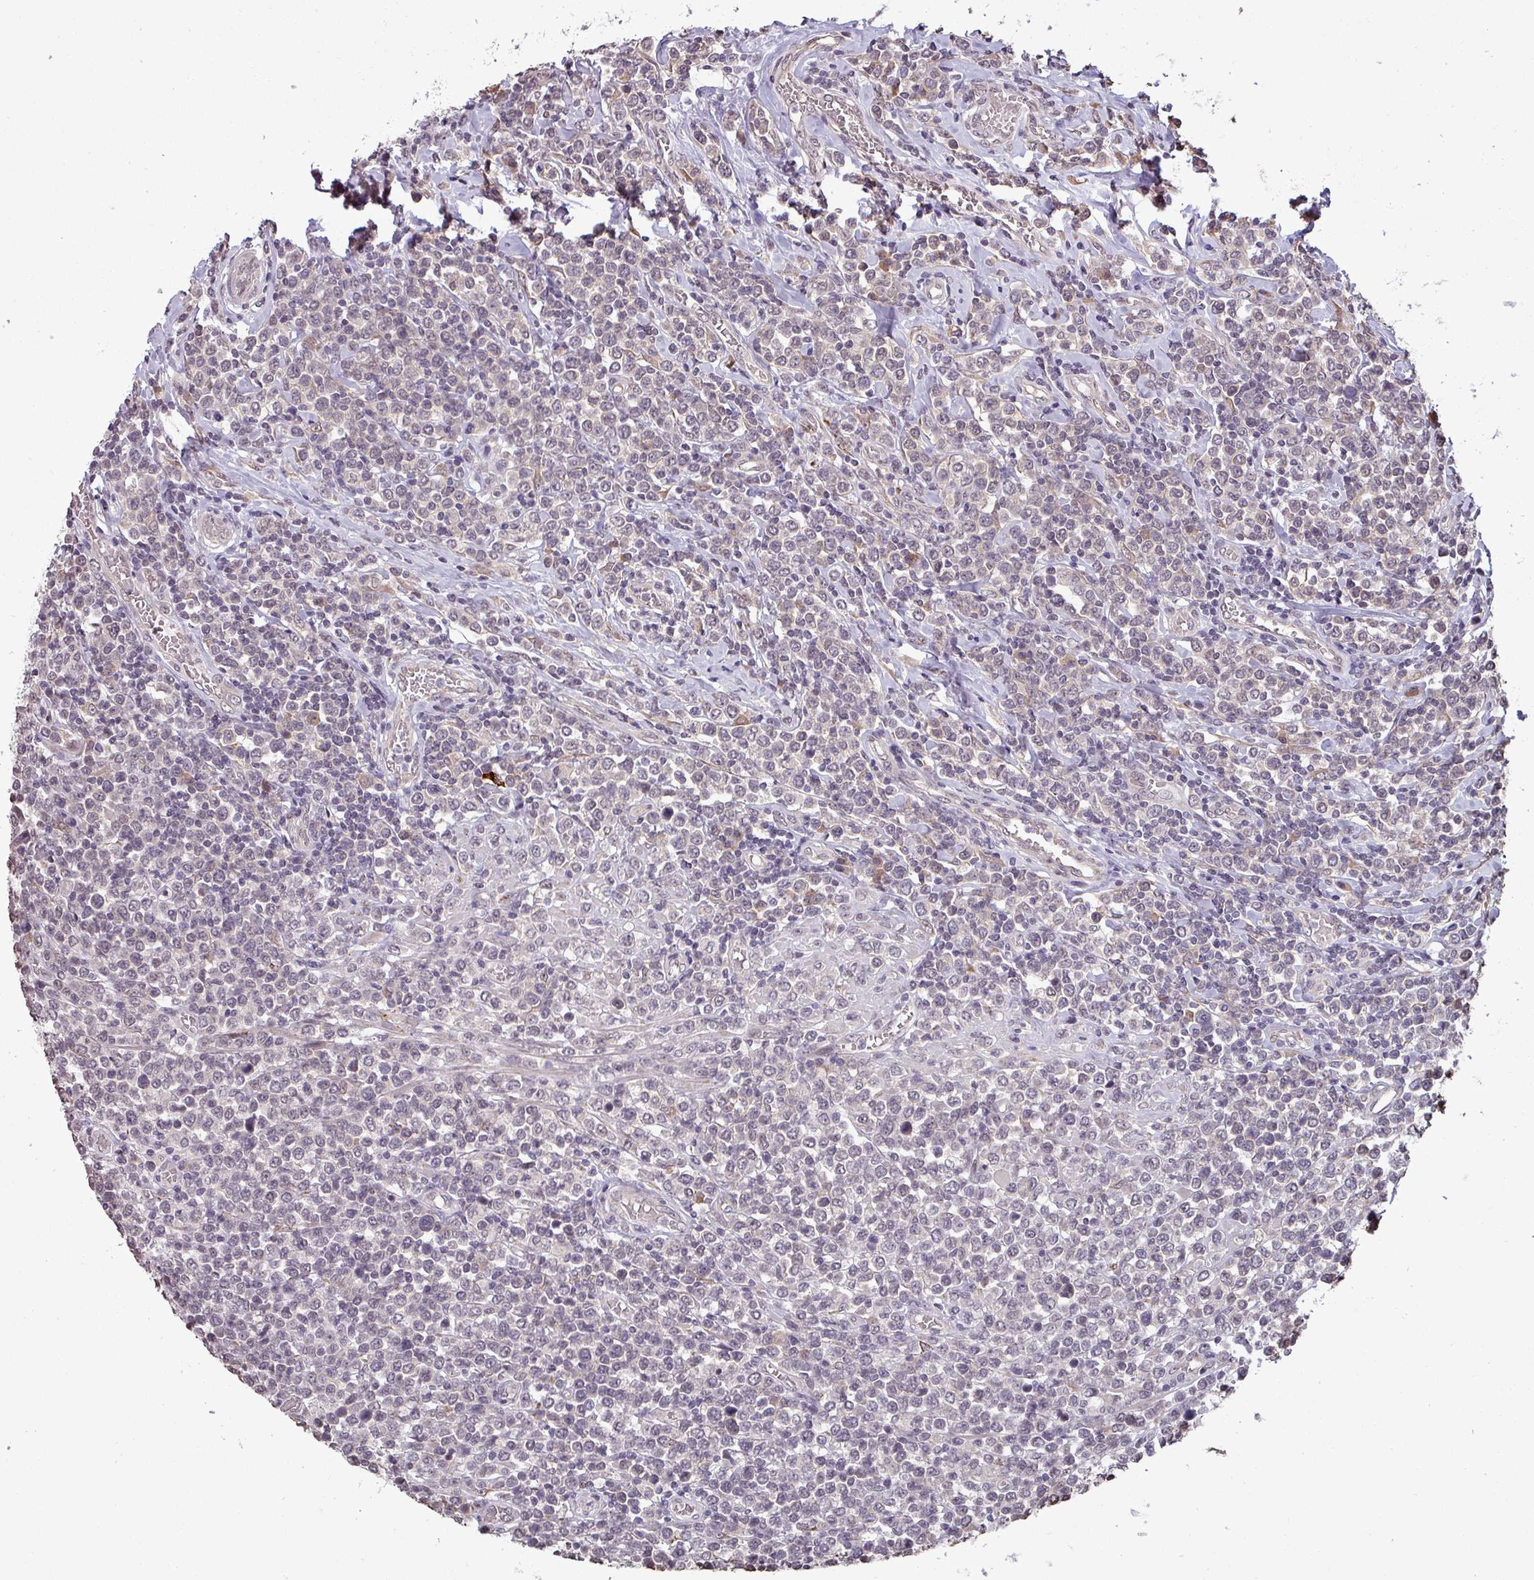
{"staining": {"intensity": "negative", "quantity": "none", "location": "none"}, "tissue": "lymphoma", "cell_type": "Tumor cells", "image_type": "cancer", "snomed": [{"axis": "morphology", "description": "Malignant lymphoma, non-Hodgkin's type, High grade"}, {"axis": "topography", "description": "Soft tissue"}], "caption": "A histopathology image of human lymphoma is negative for staining in tumor cells. The staining was performed using DAB to visualize the protein expression in brown, while the nuclei were stained in blue with hematoxylin (Magnification: 20x).", "gene": "NOB1", "patient": {"sex": "female", "age": 56}}